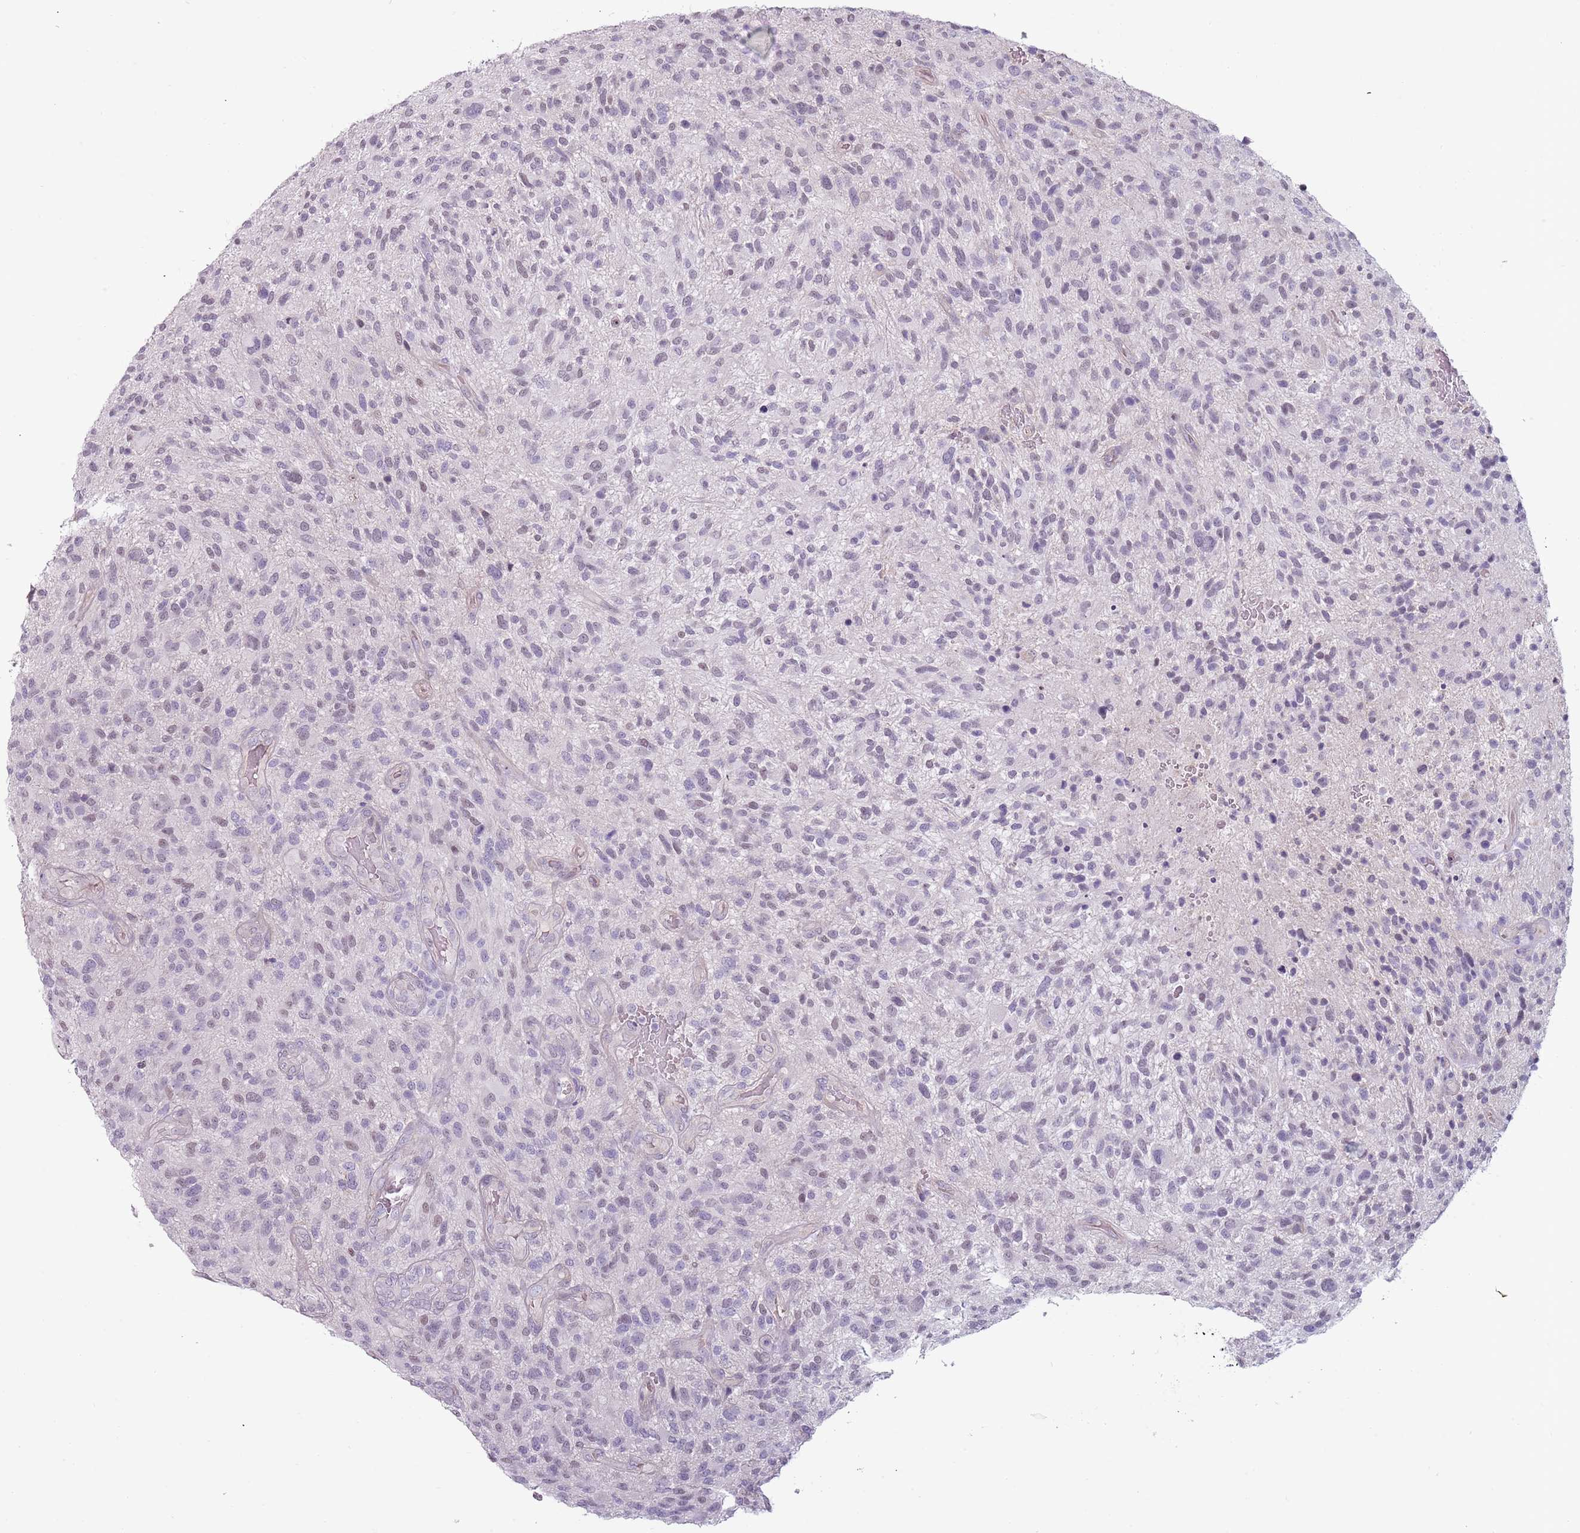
{"staining": {"intensity": "negative", "quantity": "none", "location": "none"}, "tissue": "glioma", "cell_type": "Tumor cells", "image_type": "cancer", "snomed": [{"axis": "morphology", "description": "Glioma, malignant, High grade"}, {"axis": "topography", "description": "Brain"}], "caption": "Tumor cells show no significant protein staining in glioma.", "gene": "RFX2", "patient": {"sex": "male", "age": 47}}